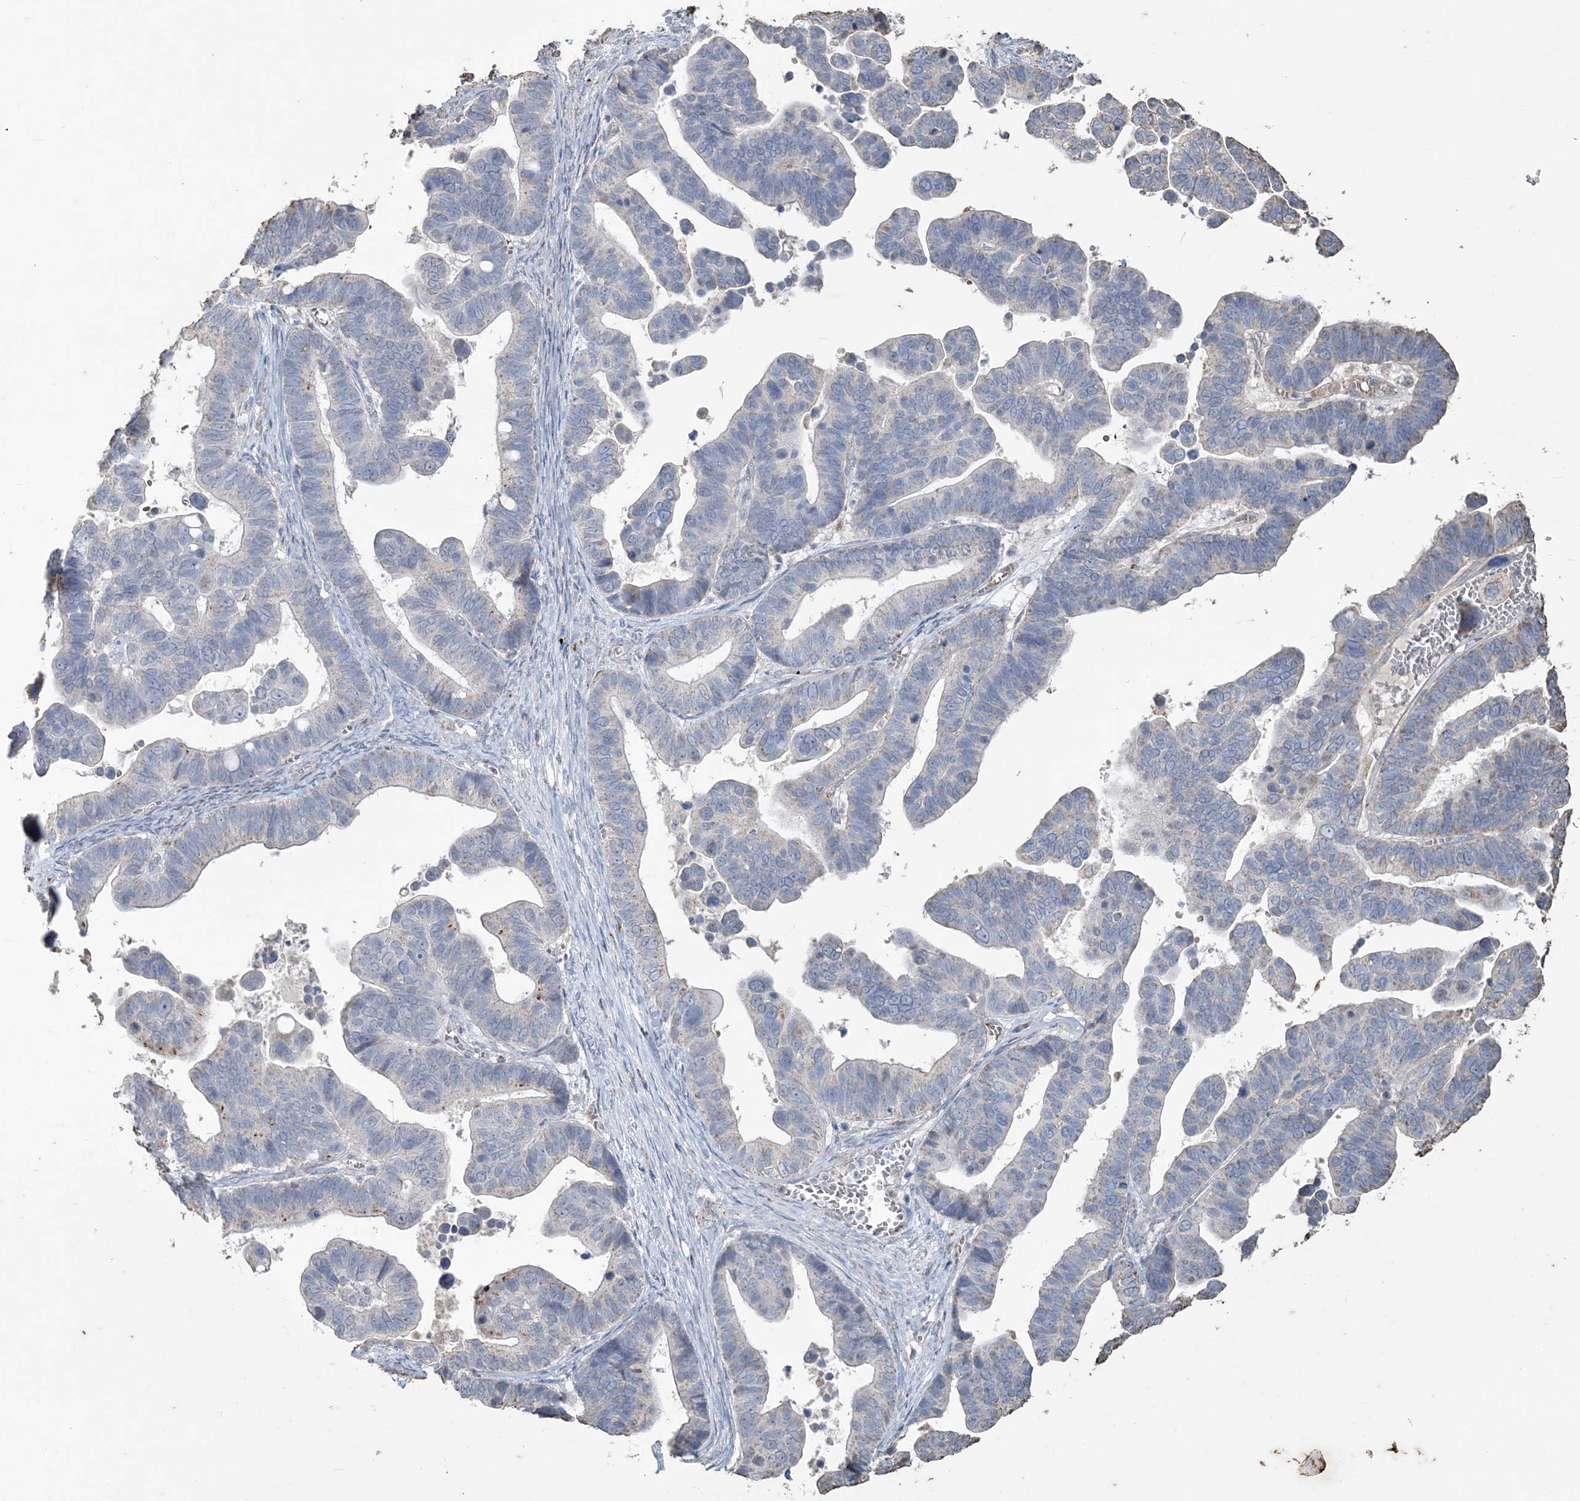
{"staining": {"intensity": "weak", "quantity": "<25%", "location": "cytoplasmic/membranous"}, "tissue": "ovarian cancer", "cell_type": "Tumor cells", "image_type": "cancer", "snomed": [{"axis": "morphology", "description": "Cystadenocarcinoma, serous, NOS"}, {"axis": "topography", "description": "Ovary"}], "caption": "This is a micrograph of immunohistochemistry (IHC) staining of ovarian cancer (serous cystadenocarcinoma), which shows no expression in tumor cells.", "gene": "SFMBT2", "patient": {"sex": "female", "age": 56}}